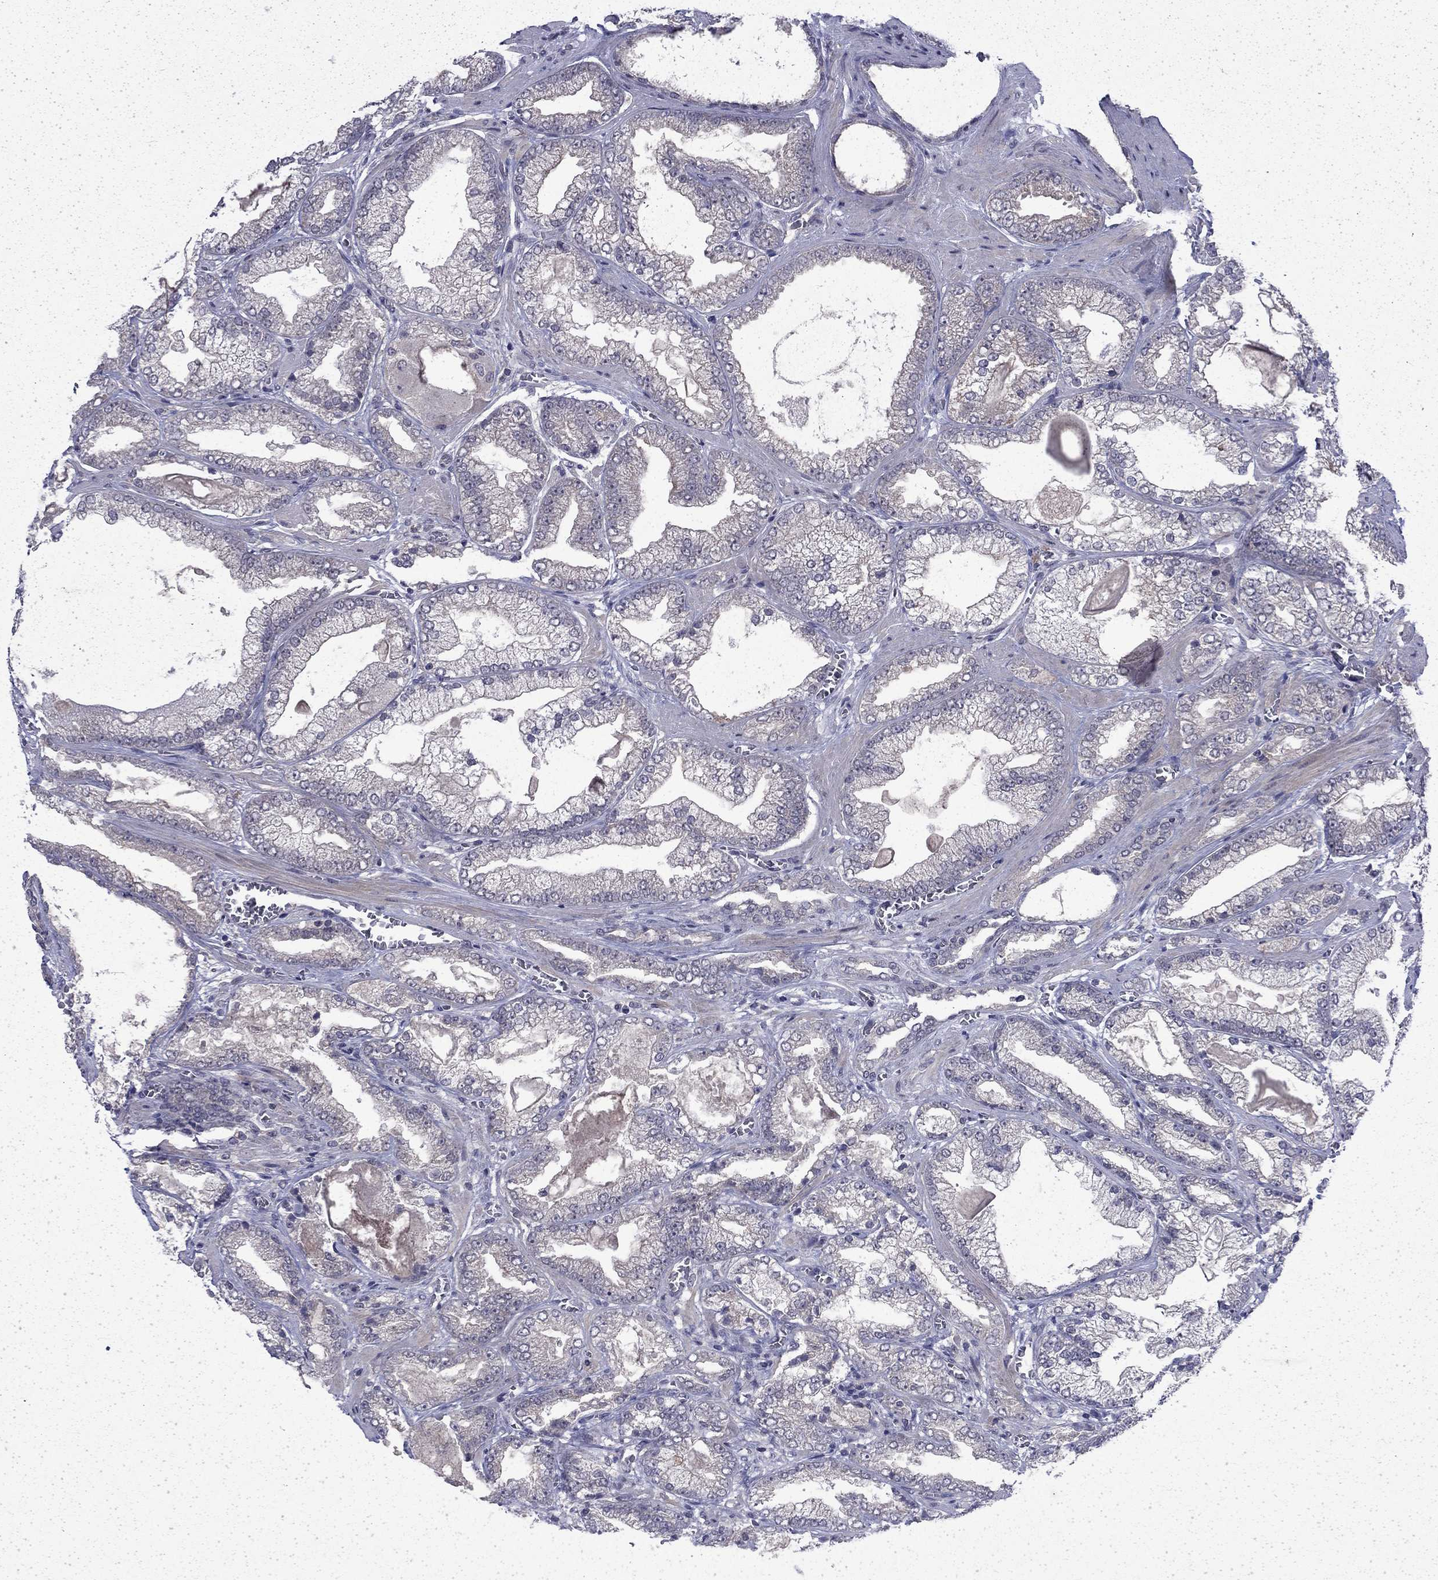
{"staining": {"intensity": "negative", "quantity": "none", "location": "none"}, "tissue": "prostate cancer", "cell_type": "Tumor cells", "image_type": "cancer", "snomed": [{"axis": "morphology", "description": "Adenocarcinoma, Low grade"}, {"axis": "topography", "description": "Prostate"}], "caption": "Tumor cells are negative for brown protein staining in prostate cancer (low-grade adenocarcinoma).", "gene": "CHAT", "patient": {"sex": "male", "age": 57}}